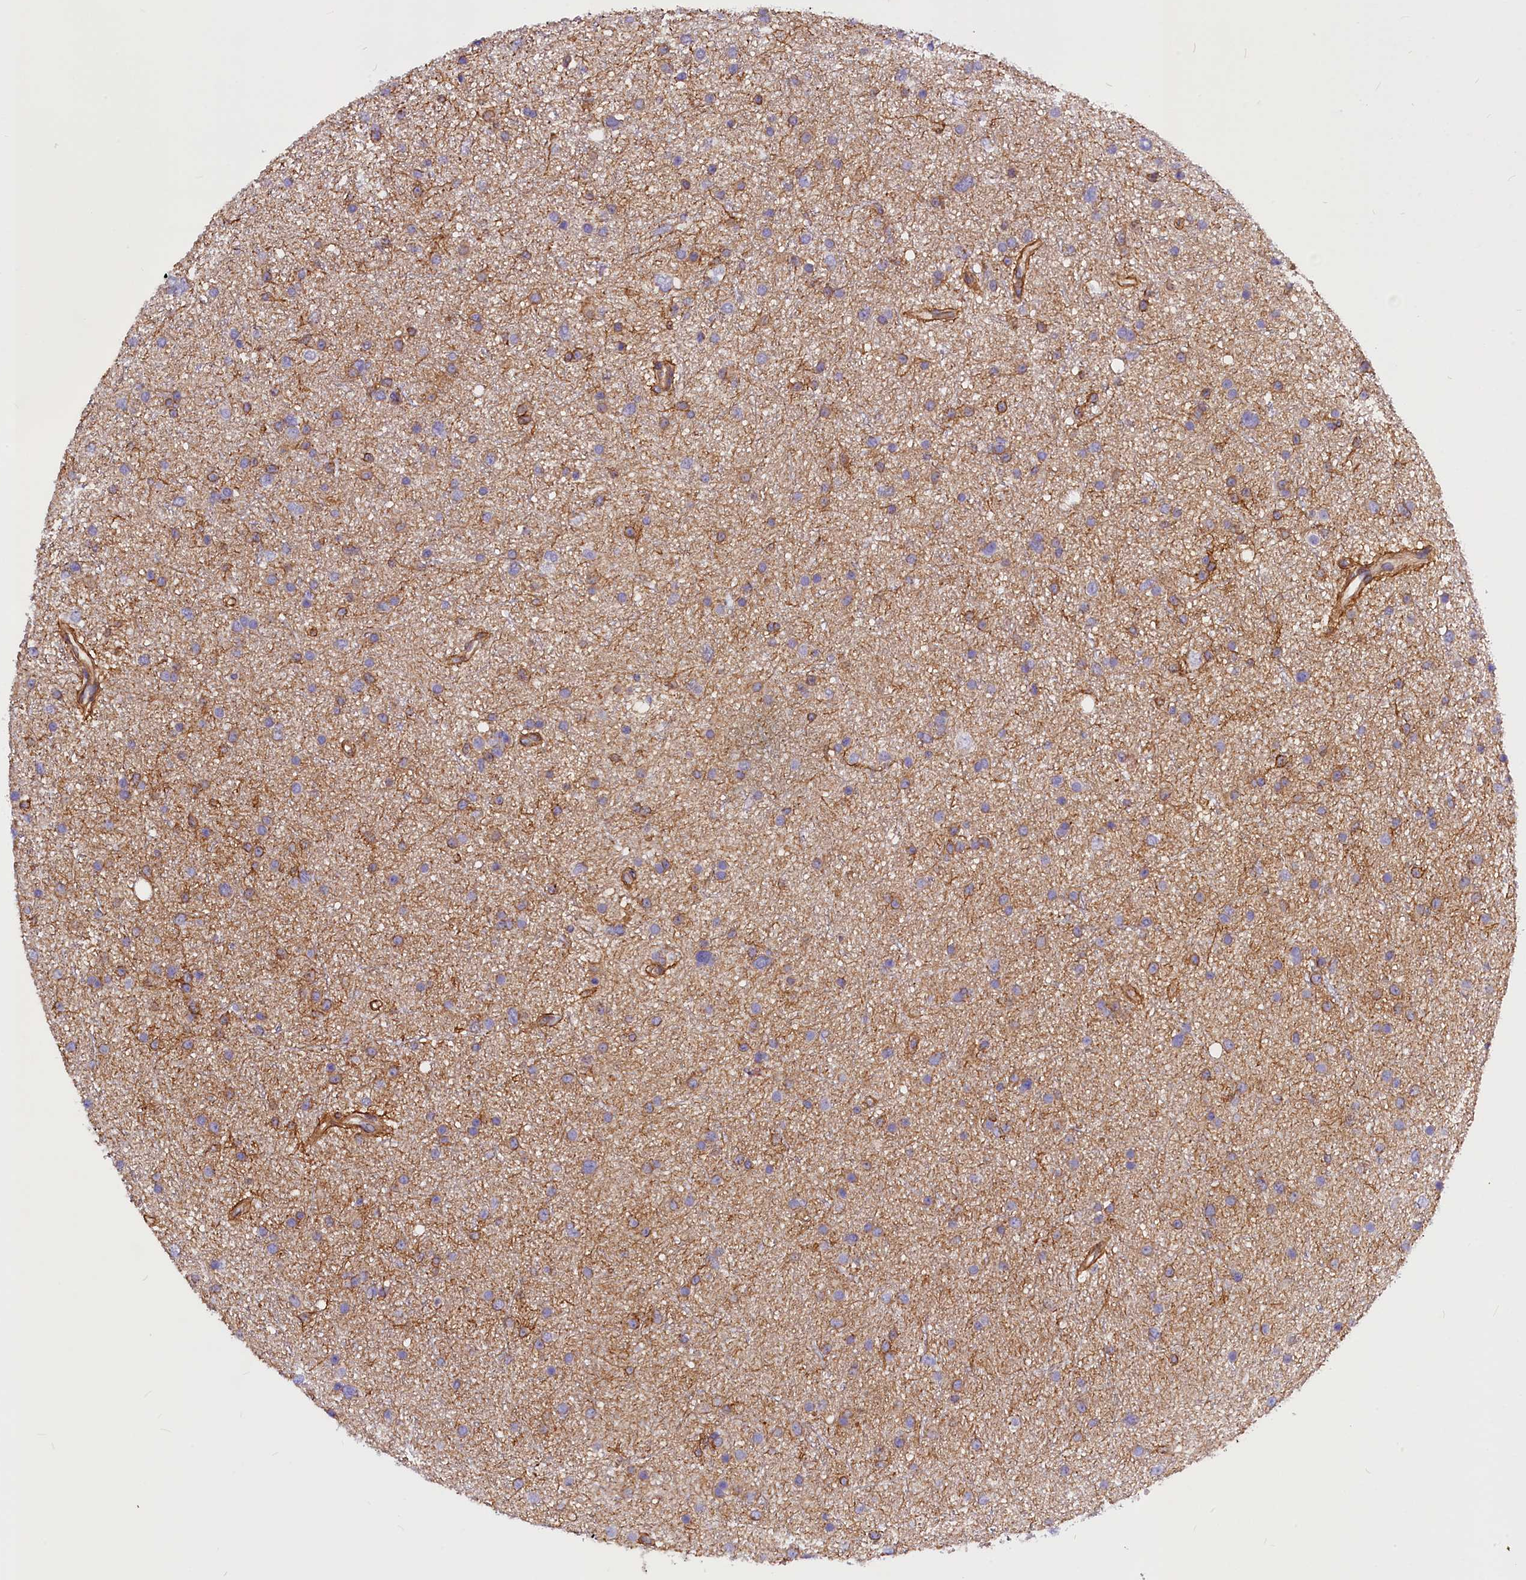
{"staining": {"intensity": "negative", "quantity": "none", "location": "none"}, "tissue": "glioma", "cell_type": "Tumor cells", "image_type": "cancer", "snomed": [{"axis": "morphology", "description": "Glioma, malignant, Low grade"}, {"axis": "topography", "description": "Cerebral cortex"}], "caption": "High magnification brightfield microscopy of low-grade glioma (malignant) stained with DAB (brown) and counterstained with hematoxylin (blue): tumor cells show no significant staining. Nuclei are stained in blue.", "gene": "MED20", "patient": {"sex": "female", "age": 39}}